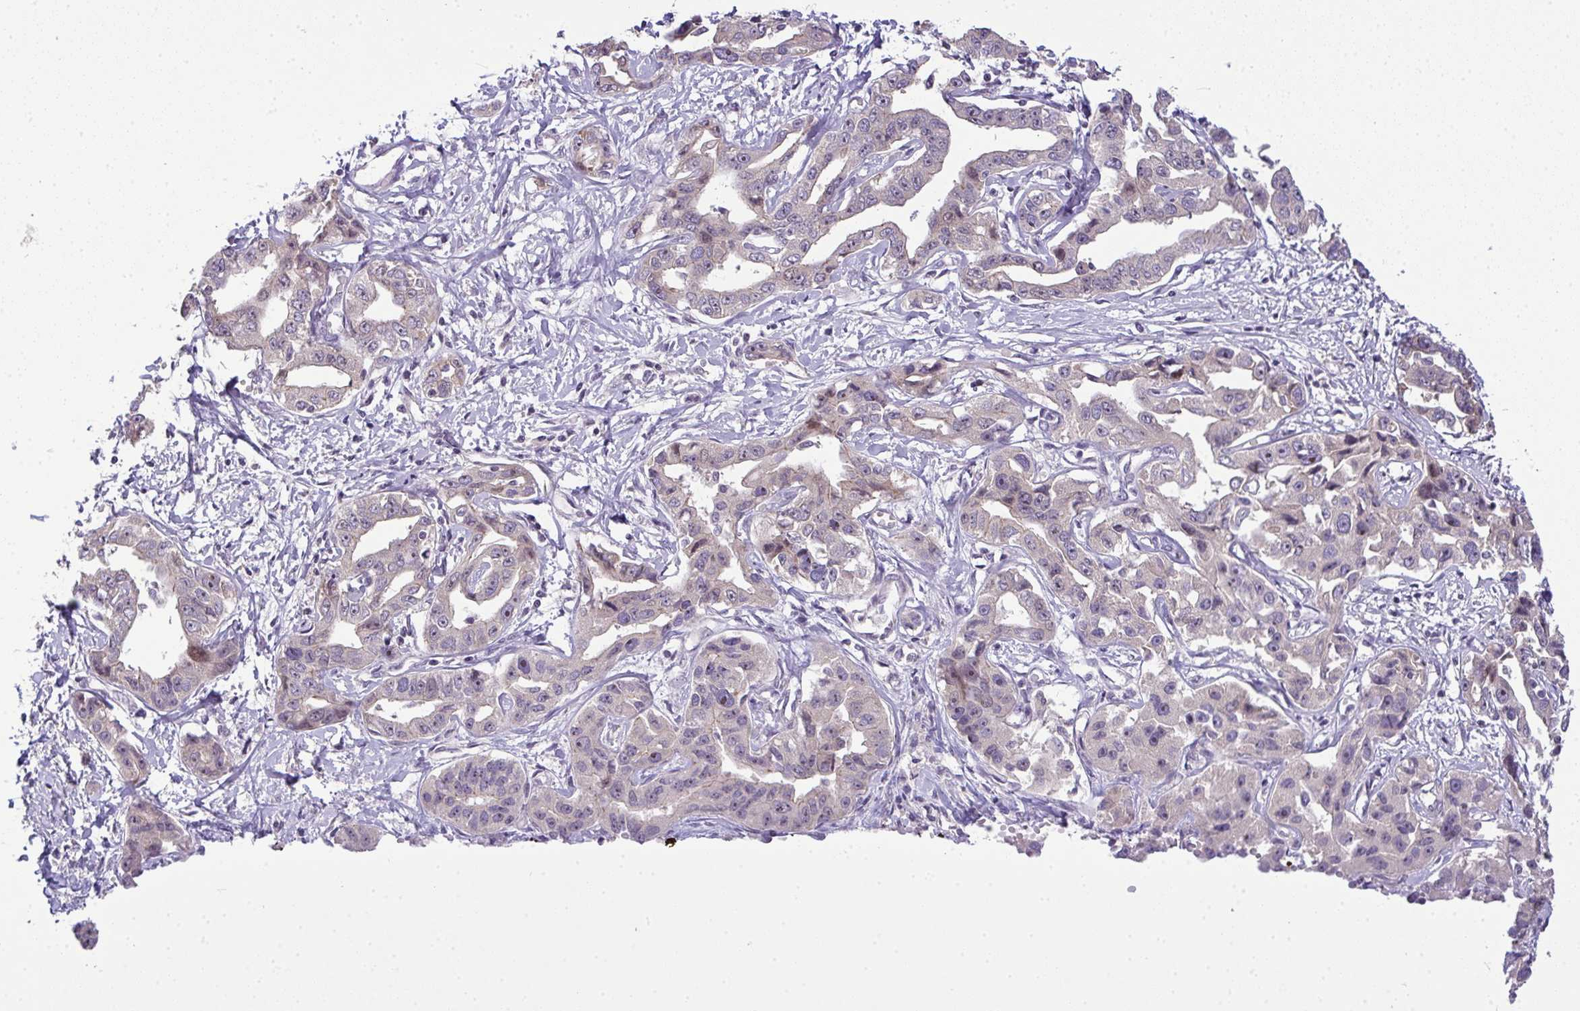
{"staining": {"intensity": "negative", "quantity": "none", "location": "none"}, "tissue": "liver cancer", "cell_type": "Tumor cells", "image_type": "cancer", "snomed": [{"axis": "morphology", "description": "Cholangiocarcinoma"}, {"axis": "topography", "description": "Liver"}], "caption": "Human liver cholangiocarcinoma stained for a protein using IHC reveals no staining in tumor cells.", "gene": "NT5C1A", "patient": {"sex": "male", "age": 59}}